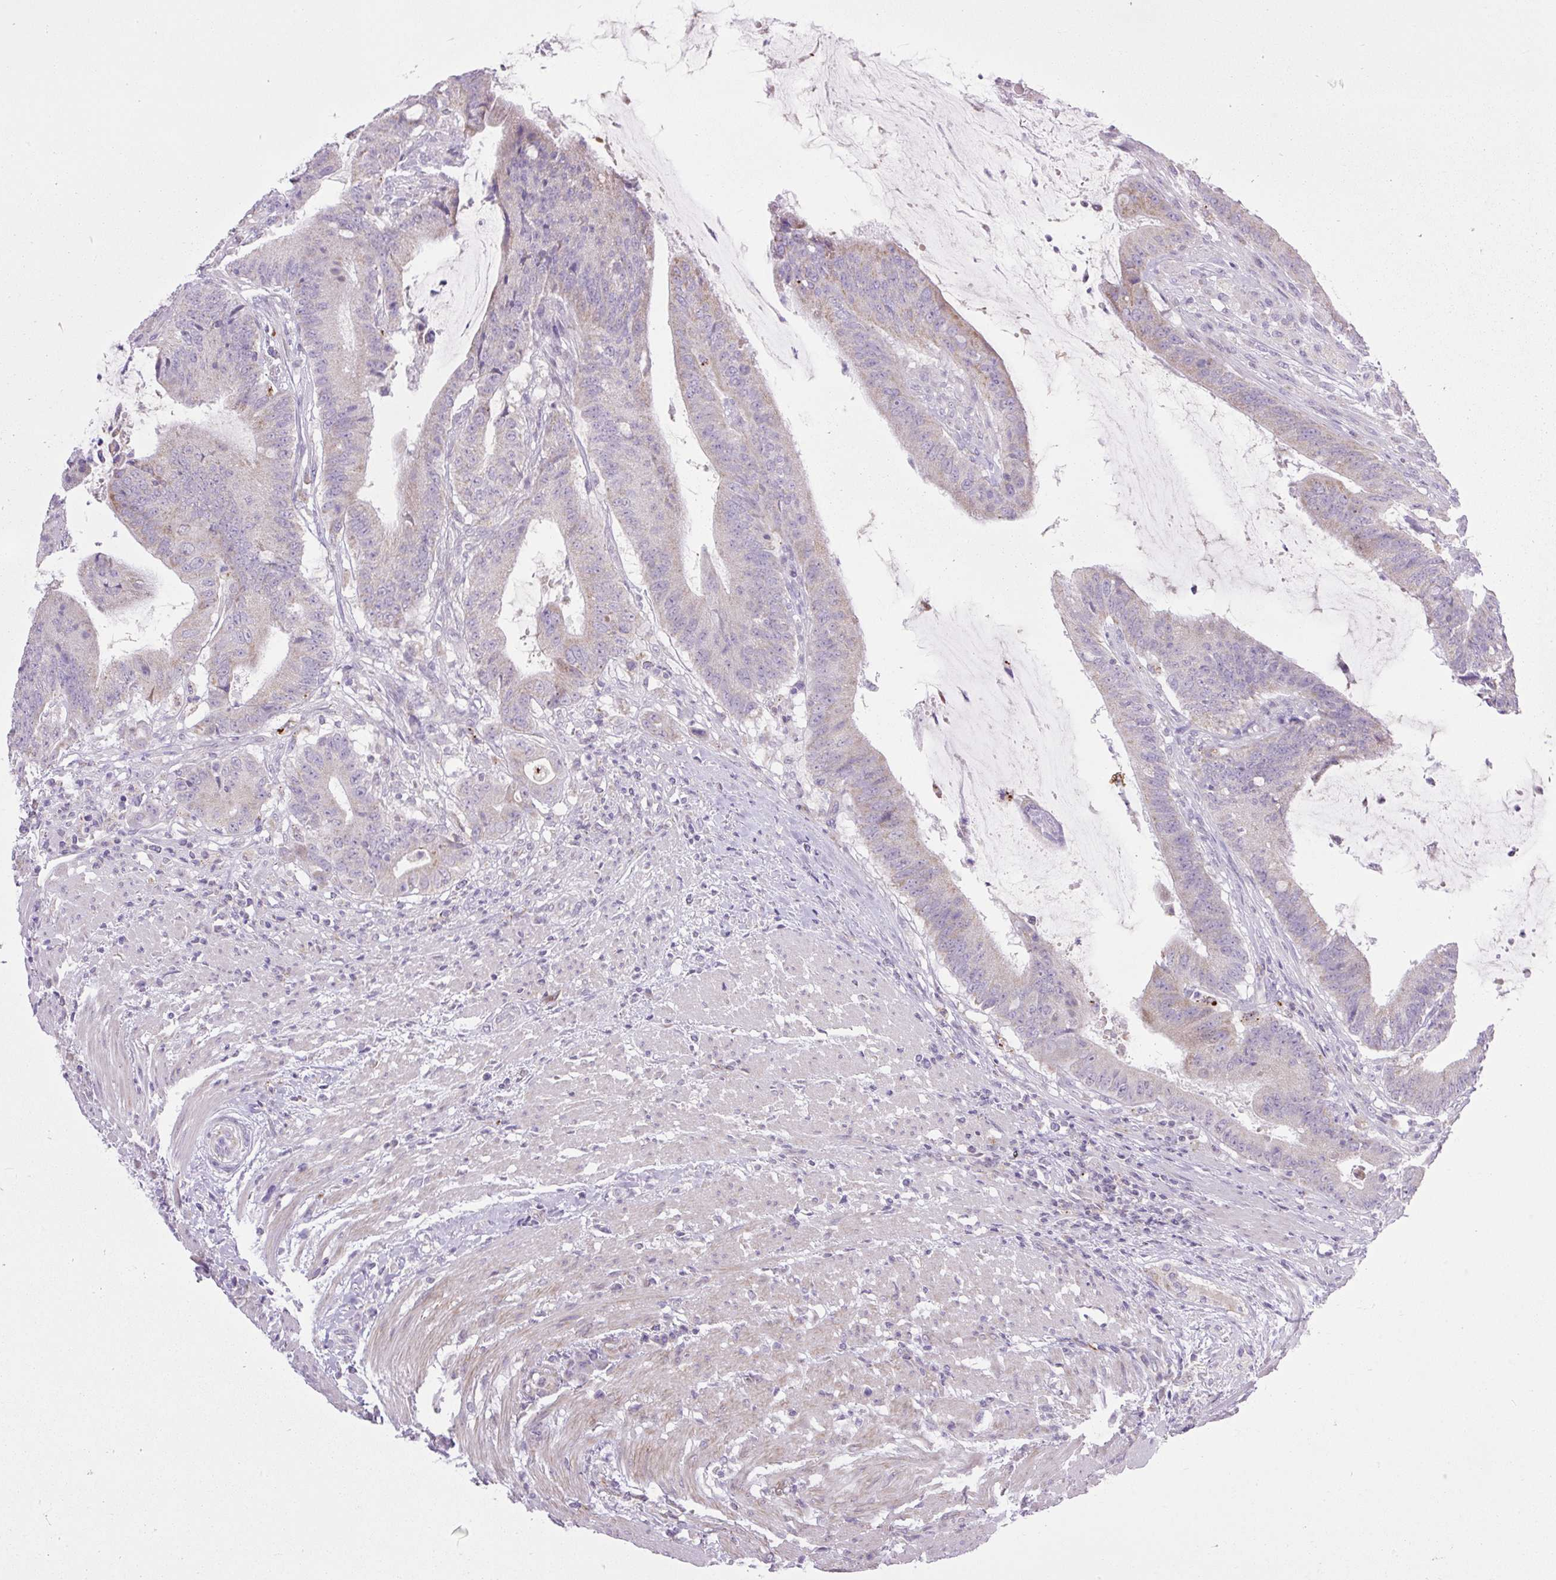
{"staining": {"intensity": "weak", "quantity": "25%-75%", "location": "cytoplasmic/membranous"}, "tissue": "colorectal cancer", "cell_type": "Tumor cells", "image_type": "cancer", "snomed": [{"axis": "morphology", "description": "Adenocarcinoma, NOS"}, {"axis": "topography", "description": "Colon"}], "caption": "A low amount of weak cytoplasmic/membranous positivity is present in approximately 25%-75% of tumor cells in colorectal adenocarcinoma tissue.", "gene": "RNASE10", "patient": {"sex": "female", "age": 43}}